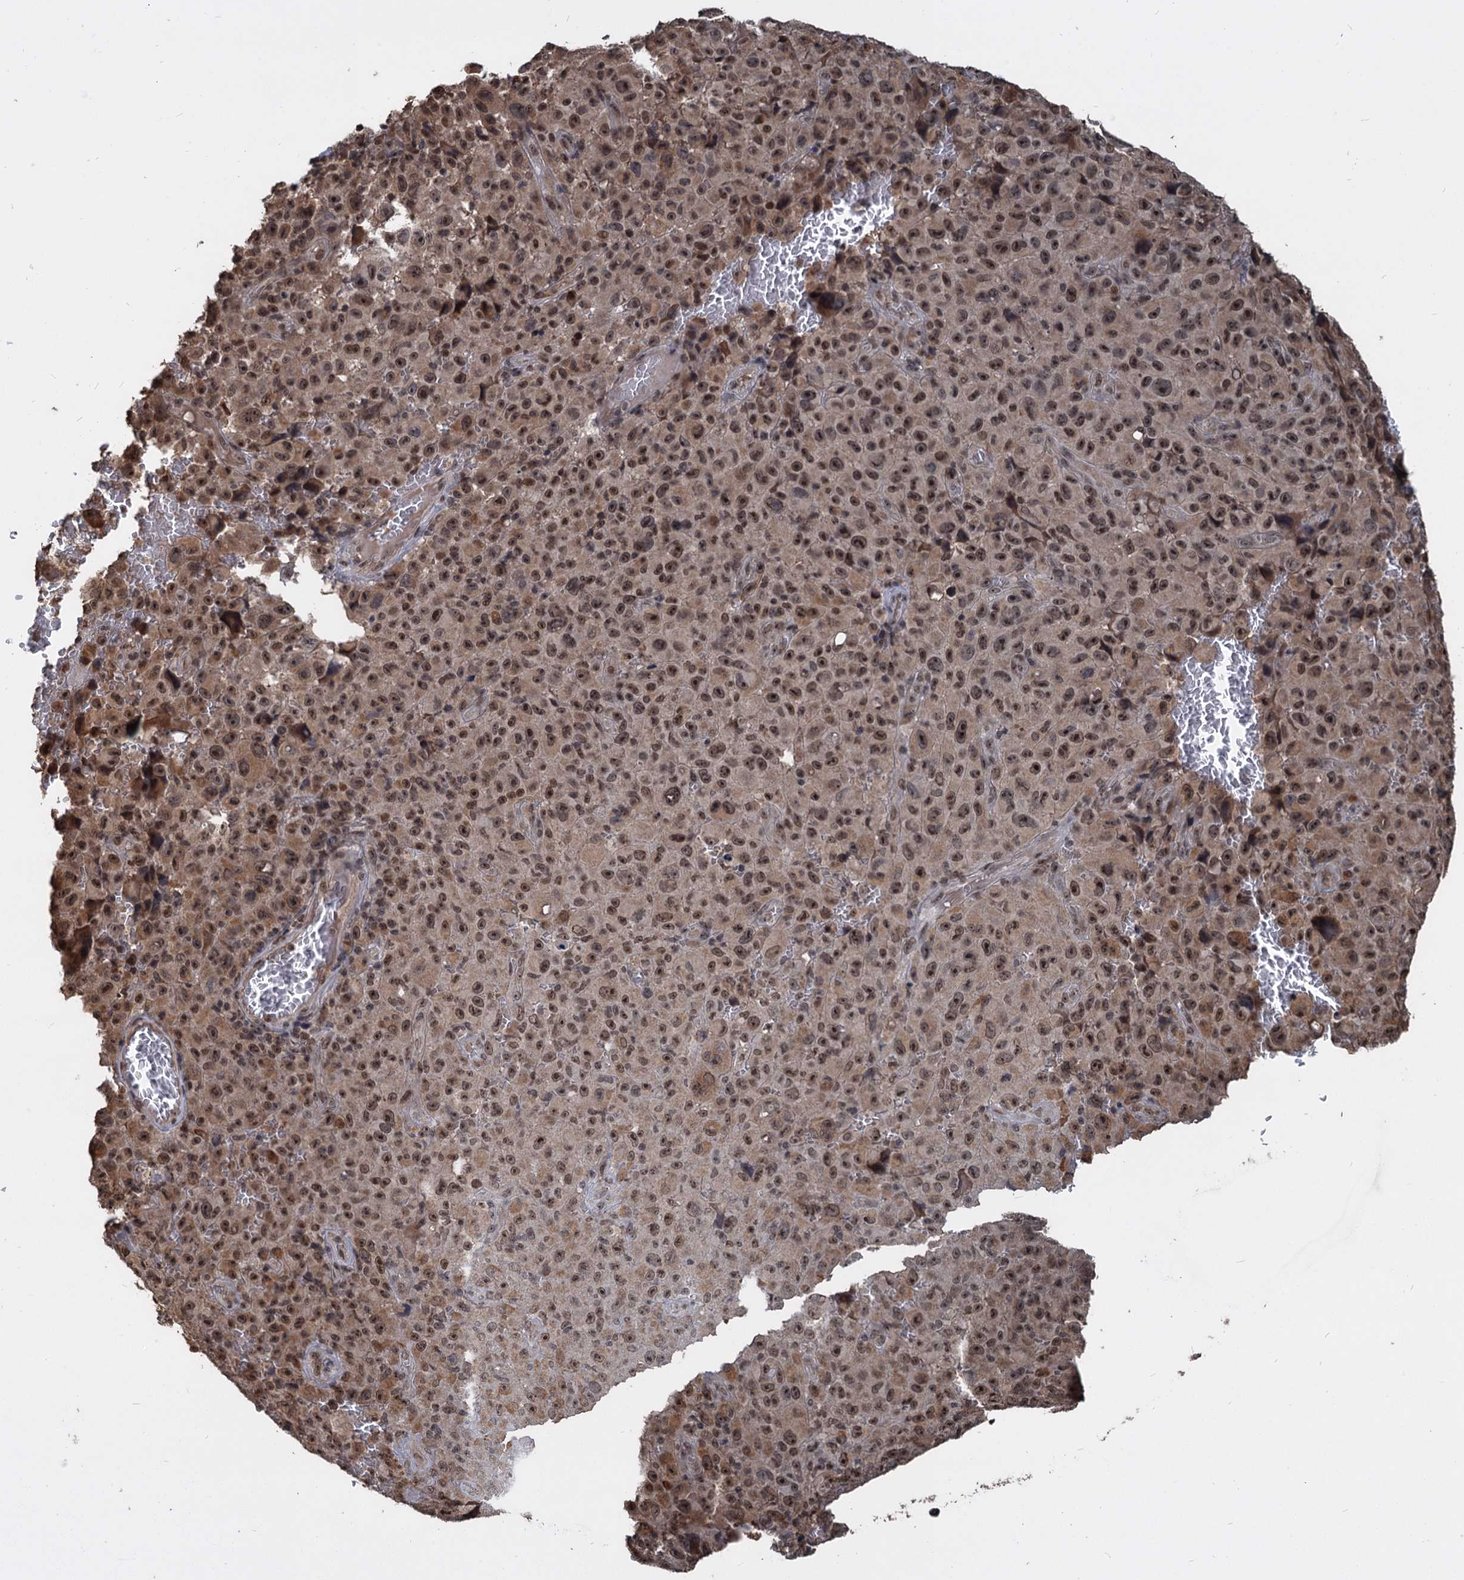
{"staining": {"intensity": "weak", "quantity": ">75%", "location": "cytoplasmic/membranous,nuclear"}, "tissue": "melanoma", "cell_type": "Tumor cells", "image_type": "cancer", "snomed": [{"axis": "morphology", "description": "Malignant melanoma, NOS"}, {"axis": "topography", "description": "Skin"}], "caption": "Protein staining displays weak cytoplasmic/membranous and nuclear expression in about >75% of tumor cells in melanoma.", "gene": "FAM216B", "patient": {"sex": "female", "age": 82}}